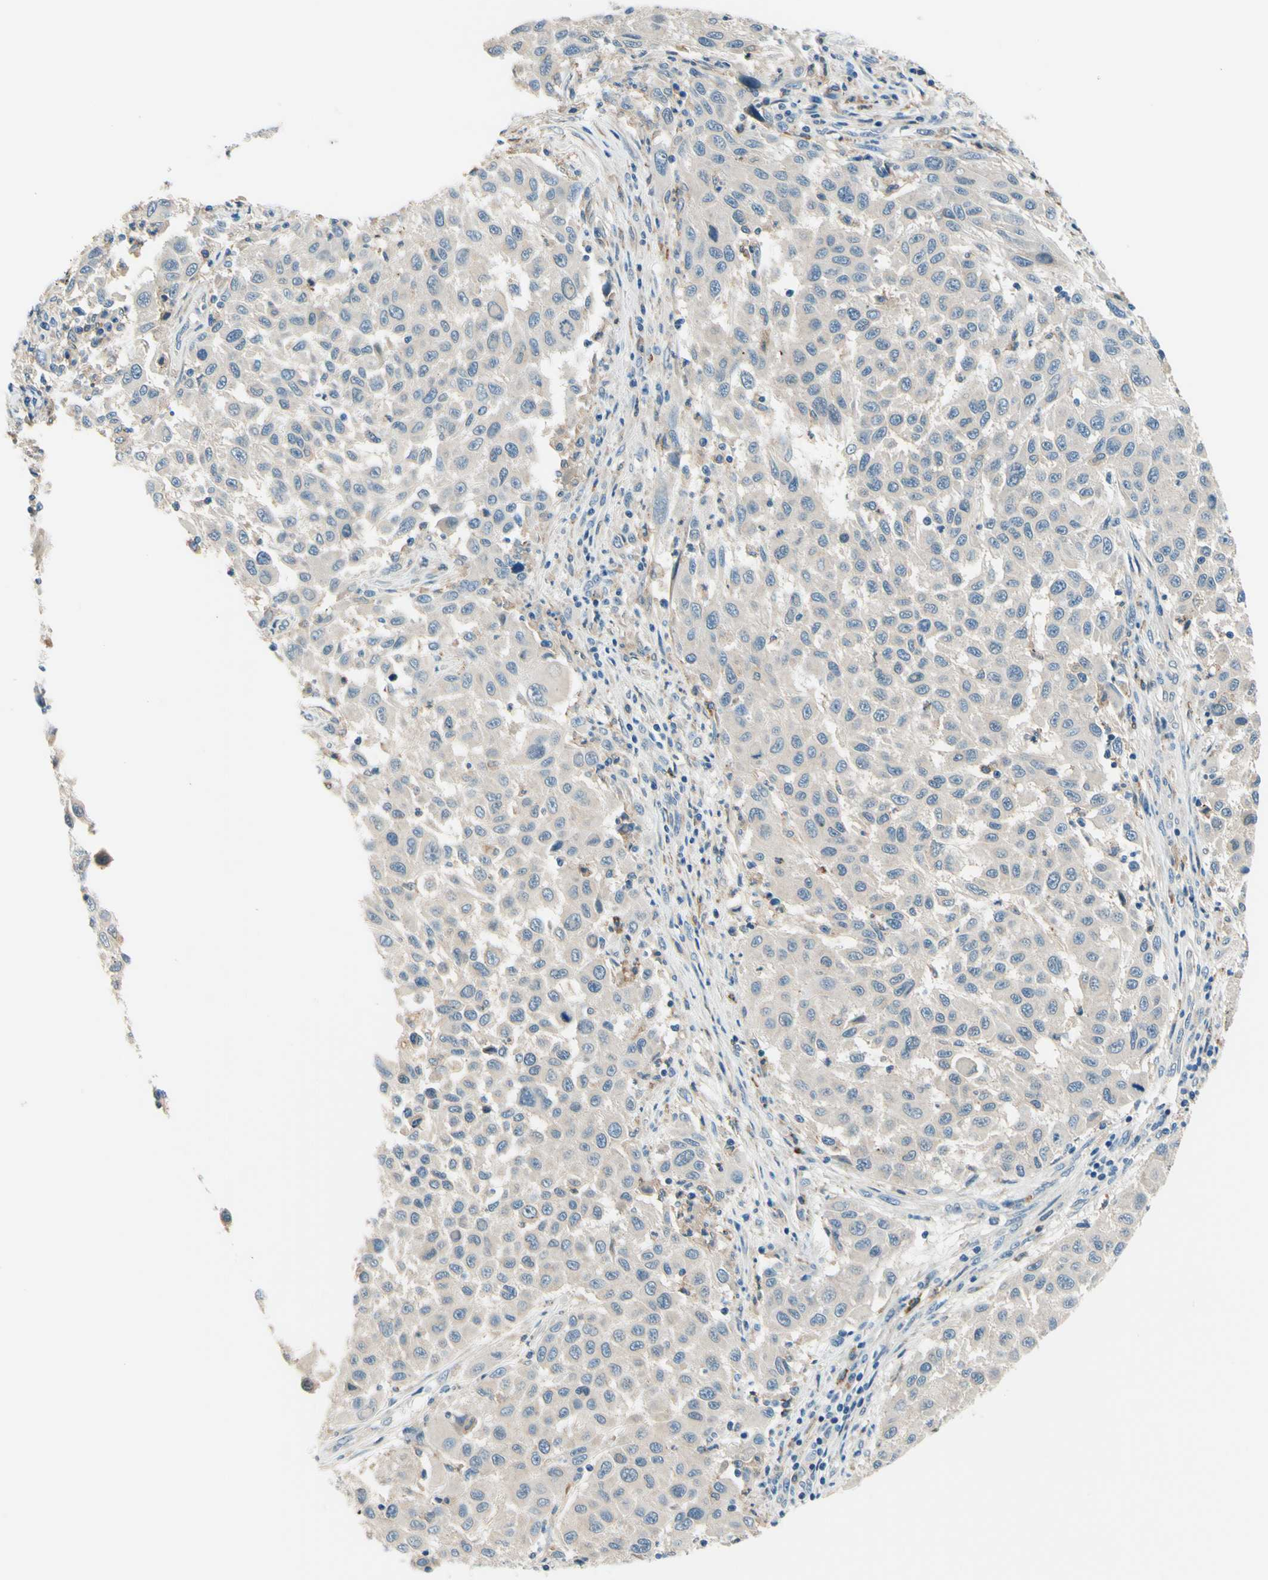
{"staining": {"intensity": "negative", "quantity": "none", "location": "none"}, "tissue": "melanoma", "cell_type": "Tumor cells", "image_type": "cancer", "snomed": [{"axis": "morphology", "description": "Malignant melanoma, Metastatic site"}, {"axis": "topography", "description": "Lymph node"}], "caption": "DAB (3,3'-diaminobenzidine) immunohistochemical staining of malignant melanoma (metastatic site) shows no significant staining in tumor cells.", "gene": "SIGLEC9", "patient": {"sex": "male", "age": 61}}